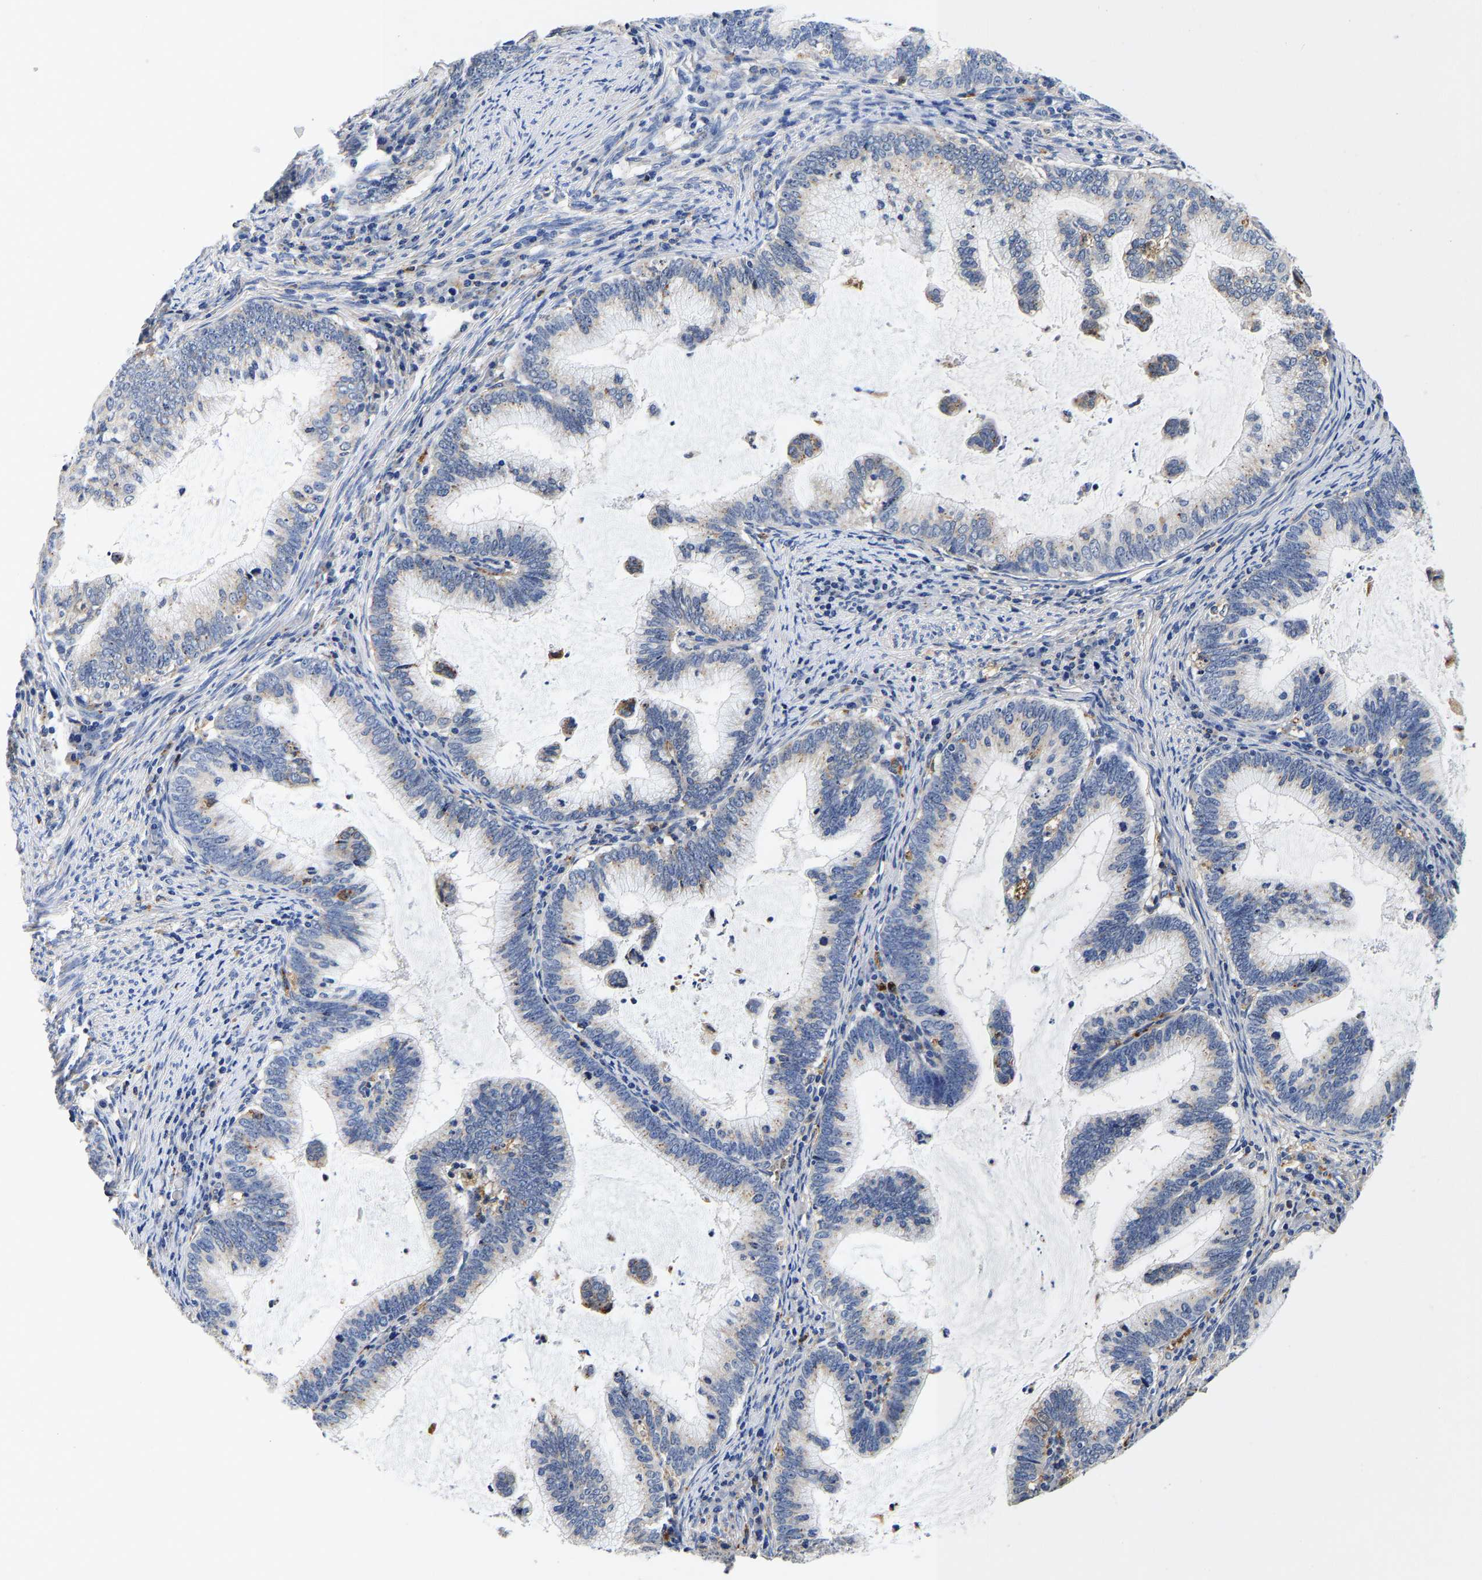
{"staining": {"intensity": "negative", "quantity": "none", "location": "none"}, "tissue": "cervical cancer", "cell_type": "Tumor cells", "image_type": "cancer", "snomed": [{"axis": "morphology", "description": "Adenocarcinoma, NOS"}, {"axis": "topography", "description": "Cervix"}], "caption": "Cervical cancer (adenocarcinoma) was stained to show a protein in brown. There is no significant positivity in tumor cells.", "gene": "GRN", "patient": {"sex": "female", "age": 36}}